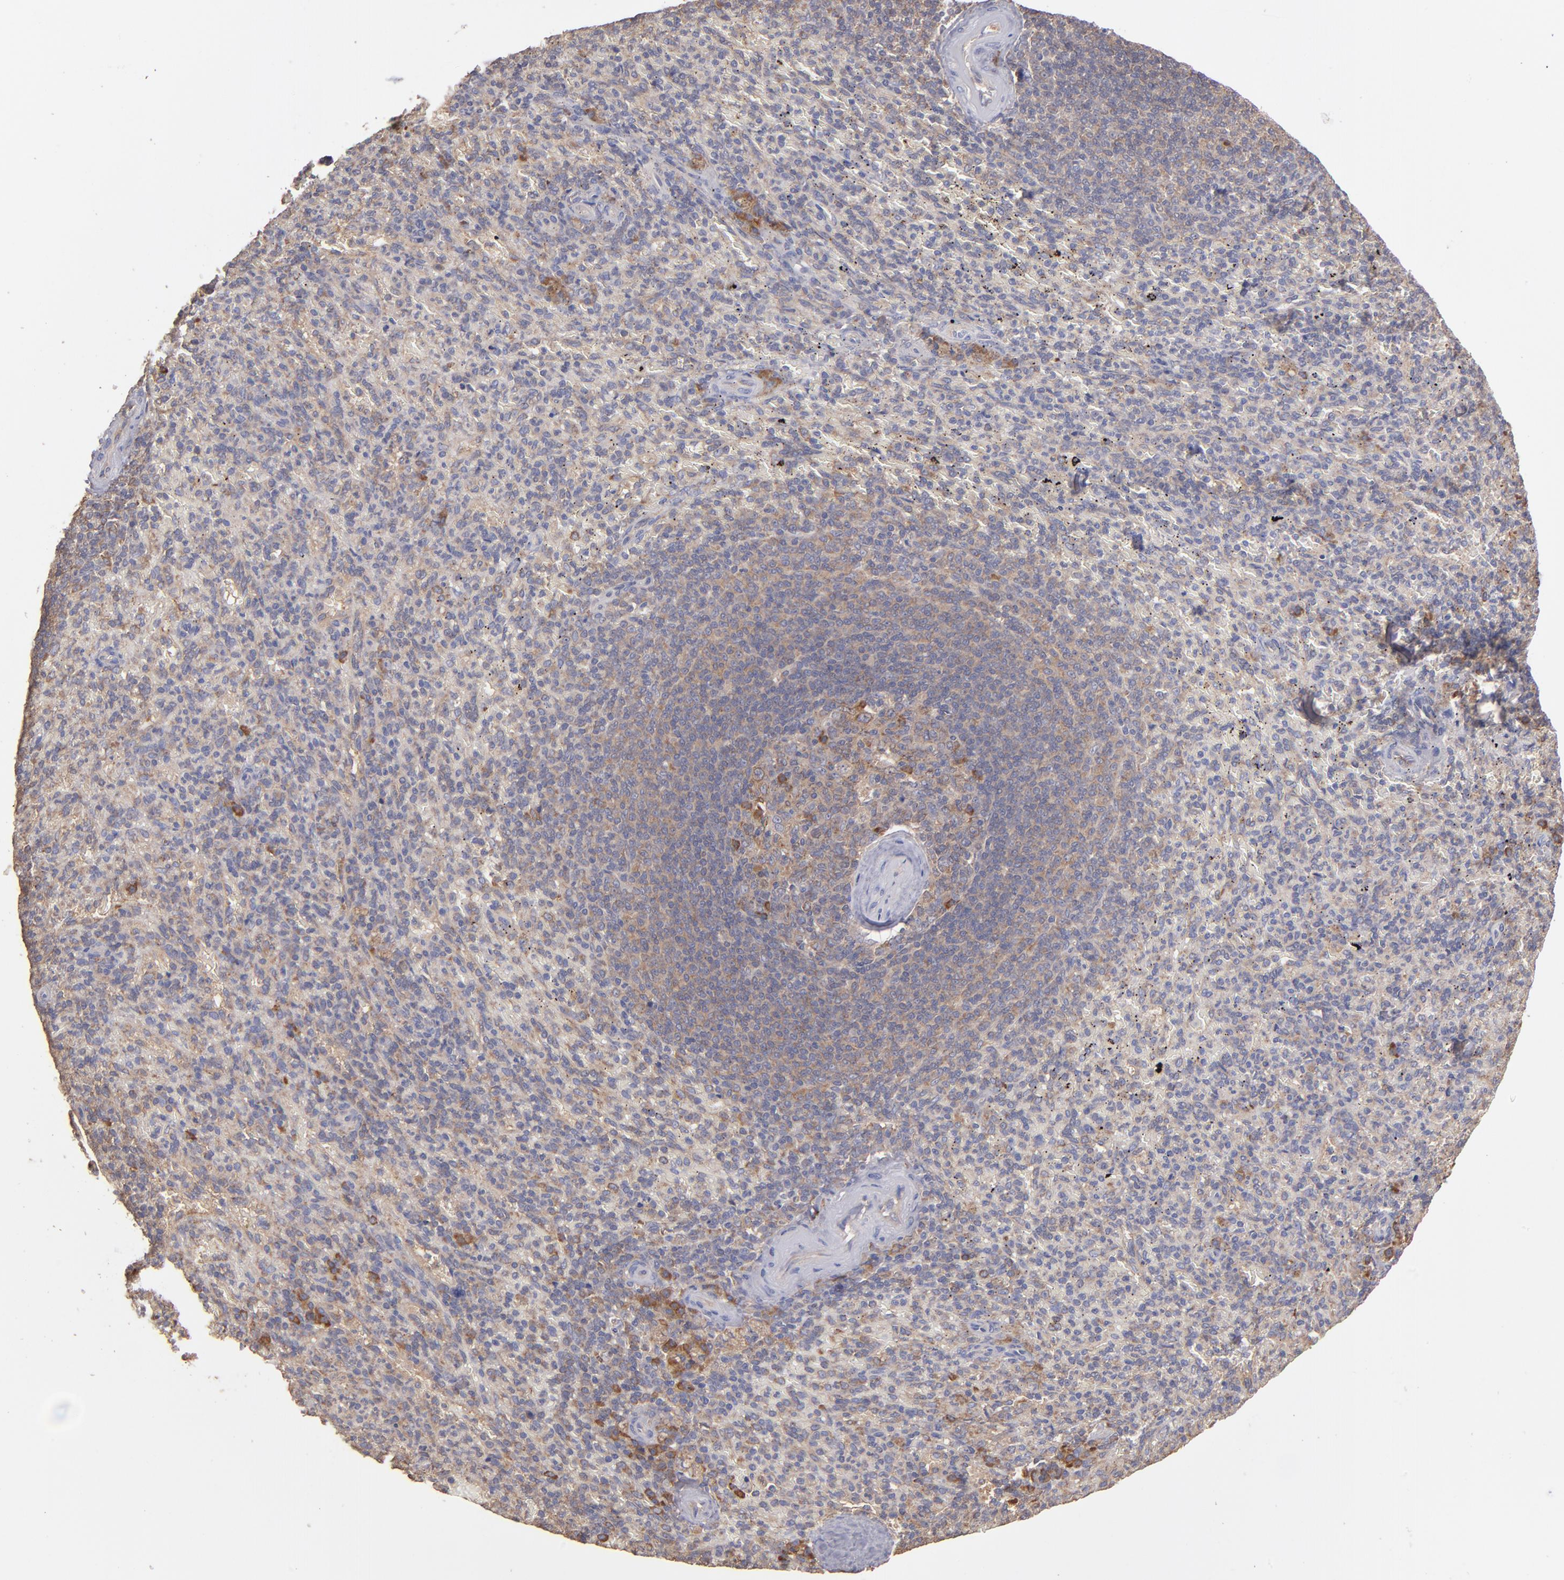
{"staining": {"intensity": "weak", "quantity": "<25%", "location": "cytoplasmic/membranous"}, "tissue": "spleen", "cell_type": "Cells in red pulp", "image_type": "normal", "snomed": [{"axis": "morphology", "description": "Normal tissue, NOS"}, {"axis": "topography", "description": "Spleen"}], "caption": "Spleen stained for a protein using IHC reveals no expression cells in red pulp.", "gene": "NFKBIE", "patient": {"sex": "female", "age": 43}}